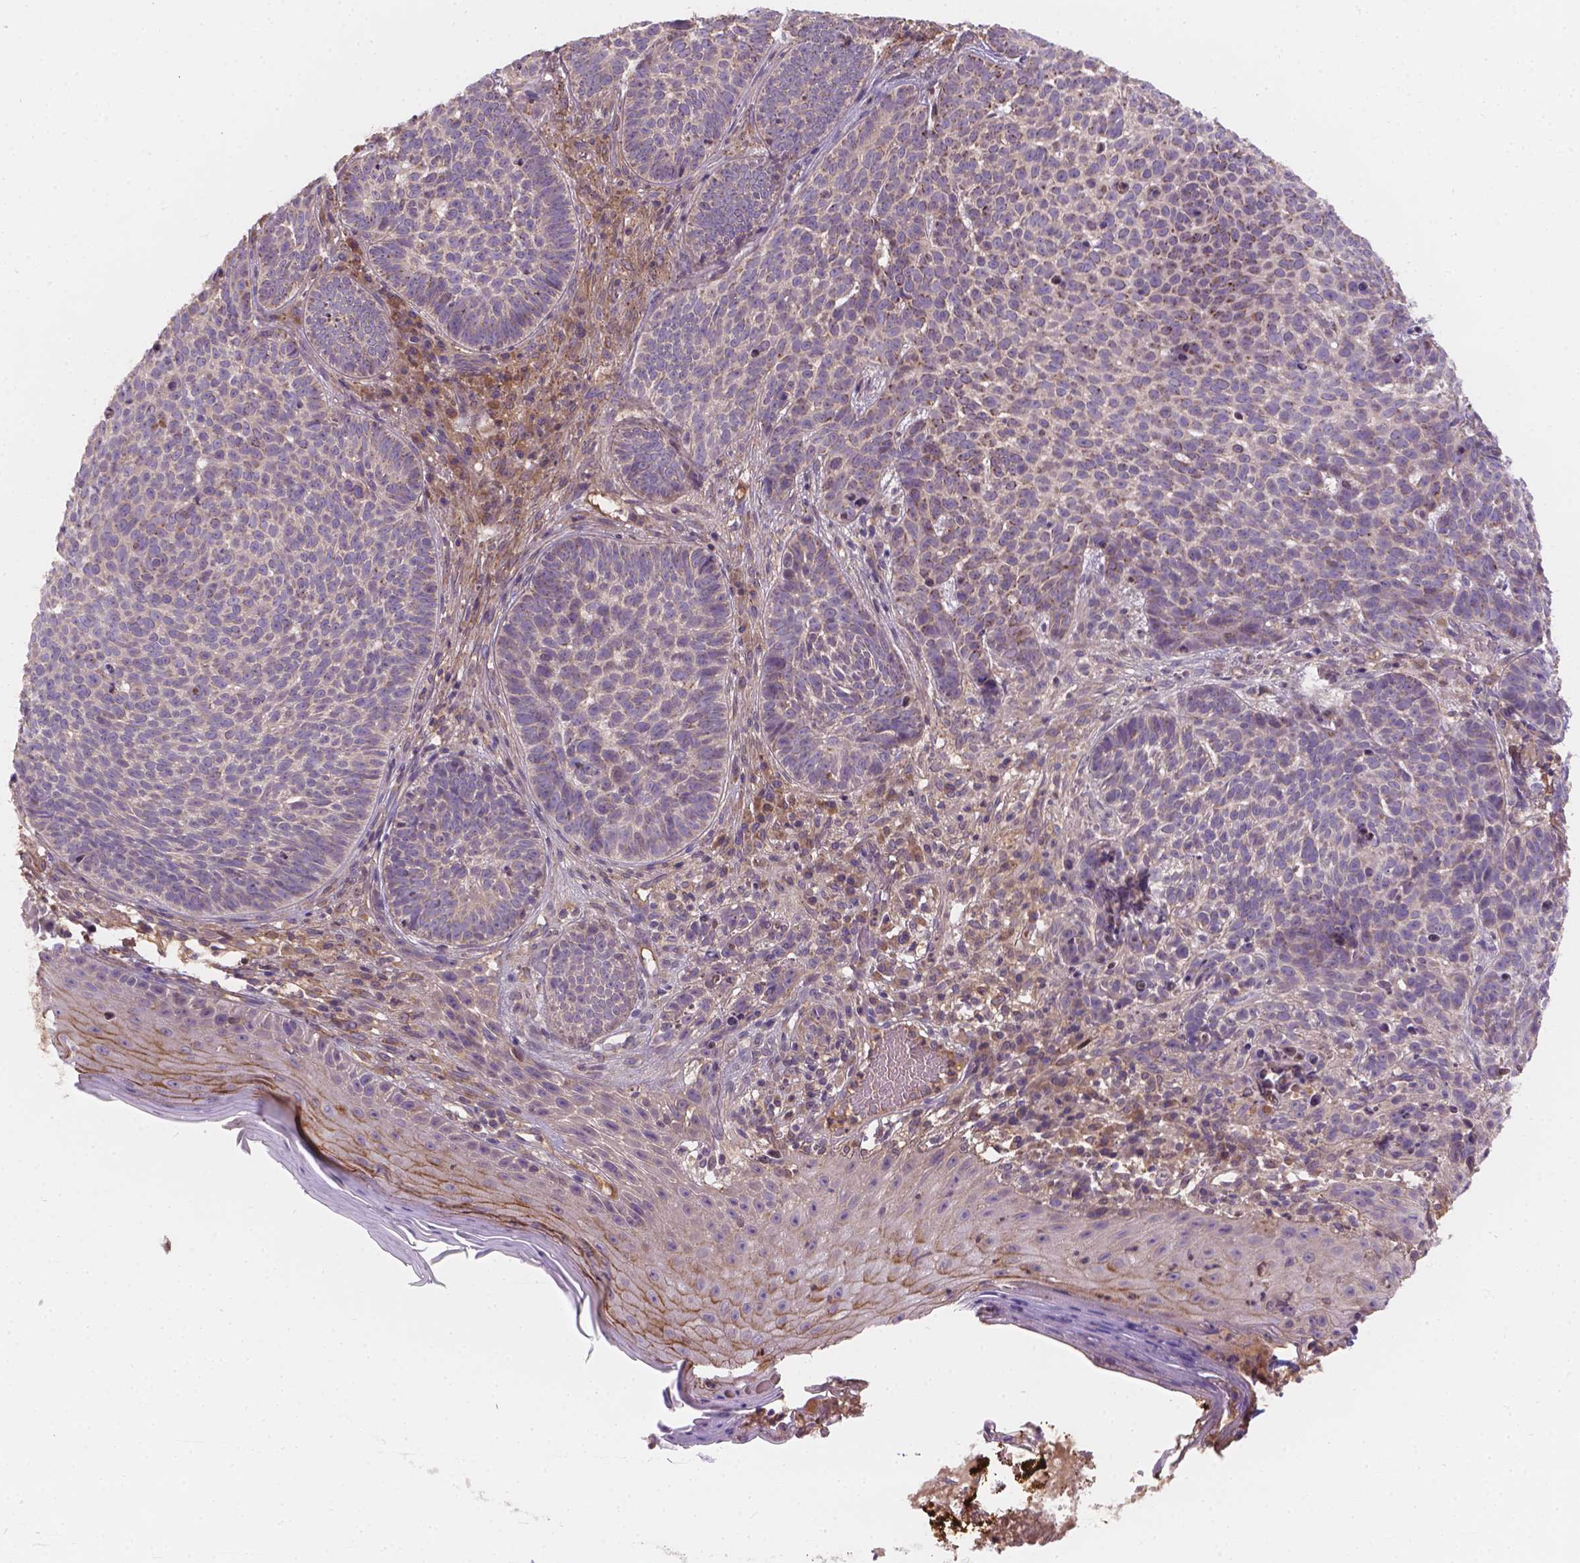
{"staining": {"intensity": "weak", "quantity": "<25%", "location": "cytoplasmic/membranous"}, "tissue": "skin cancer", "cell_type": "Tumor cells", "image_type": "cancer", "snomed": [{"axis": "morphology", "description": "Basal cell carcinoma"}, {"axis": "topography", "description": "Skin"}], "caption": "An IHC photomicrograph of skin cancer (basal cell carcinoma) is shown. There is no staining in tumor cells of skin cancer (basal cell carcinoma).", "gene": "CDK10", "patient": {"sex": "male", "age": 90}}